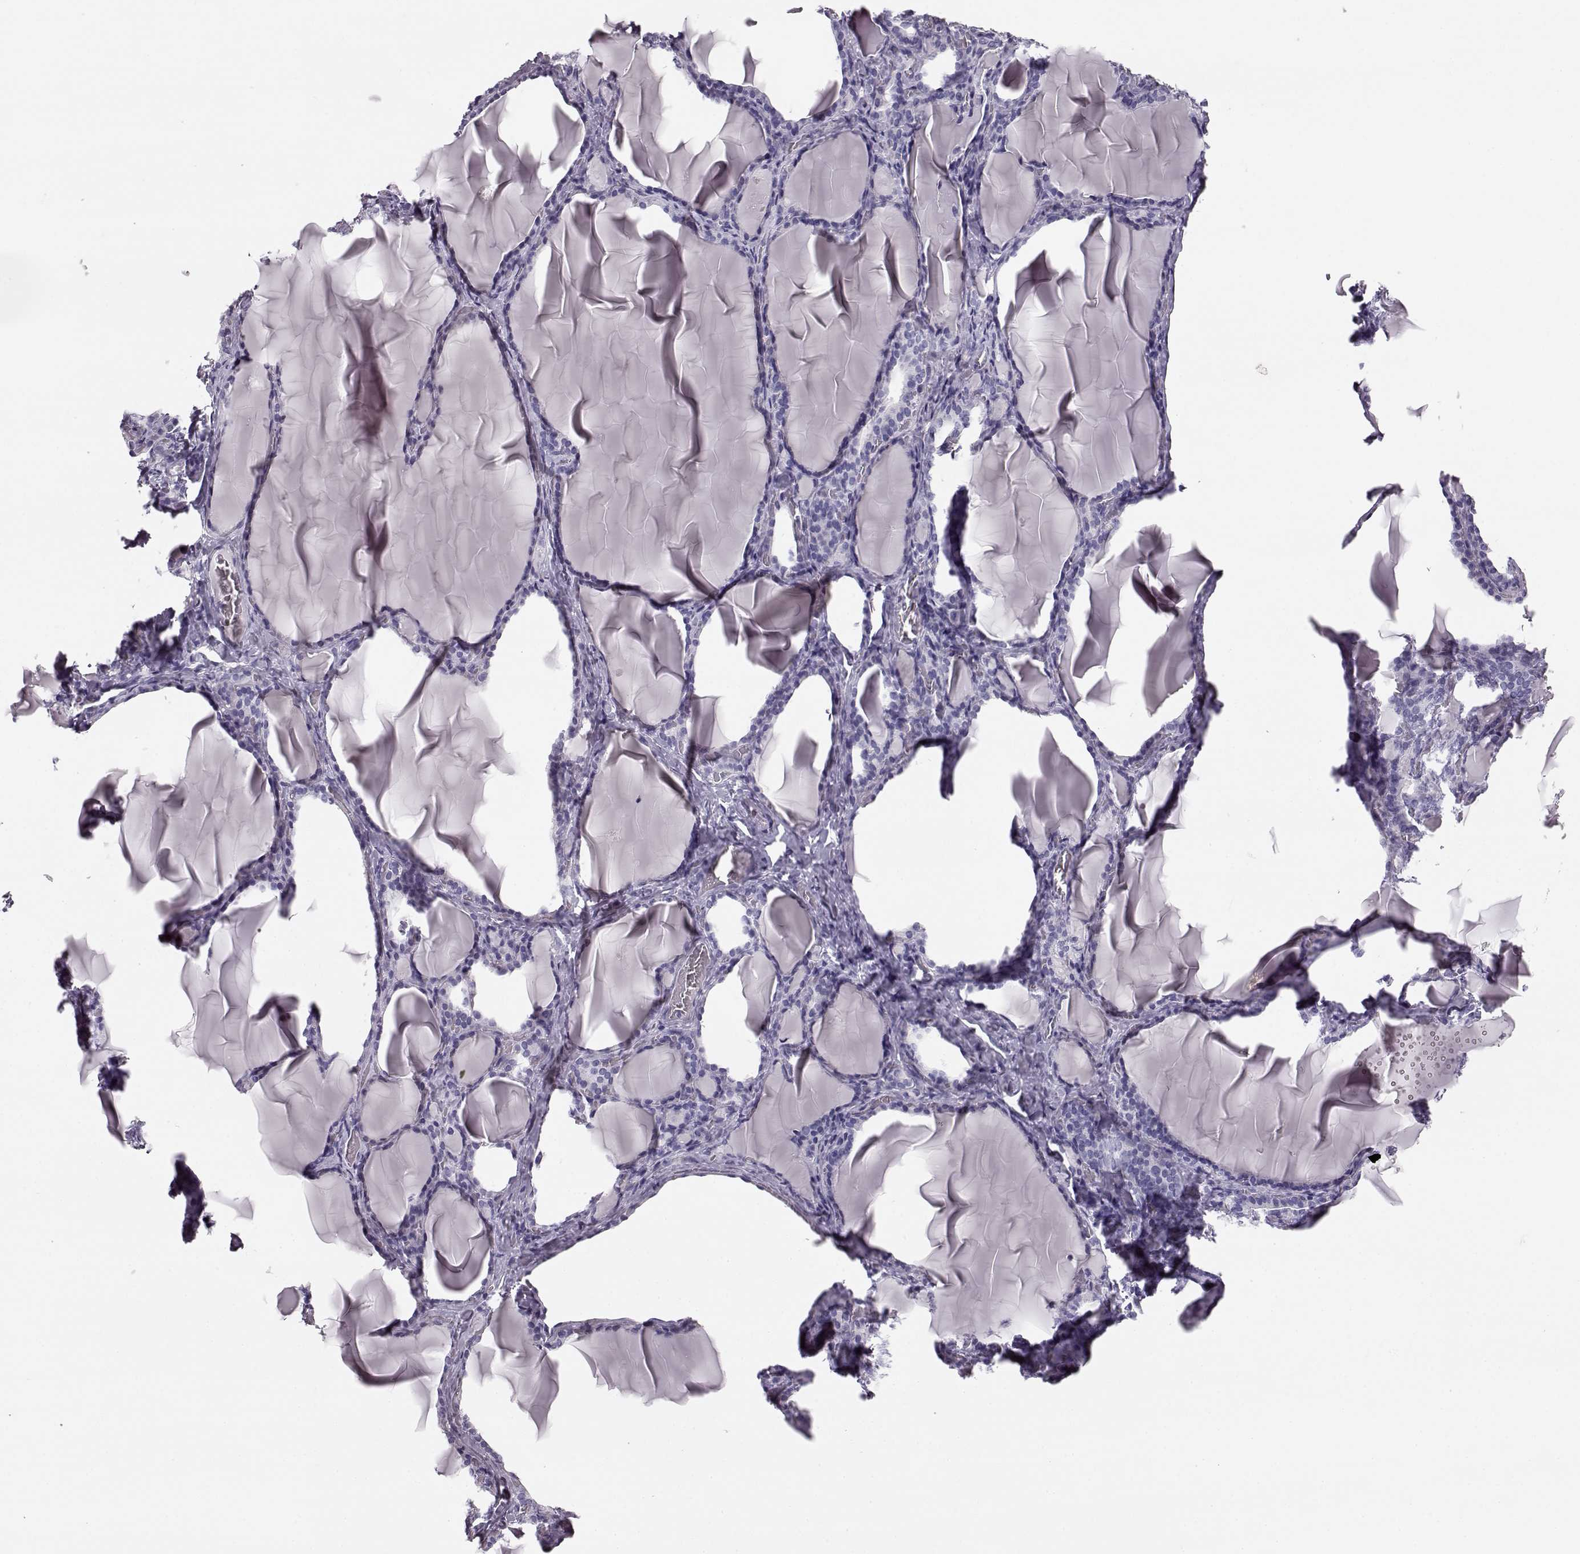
{"staining": {"intensity": "negative", "quantity": "none", "location": "none"}, "tissue": "thyroid gland", "cell_type": "Glandular cells", "image_type": "normal", "snomed": [{"axis": "morphology", "description": "Normal tissue, NOS"}, {"axis": "morphology", "description": "Hyperplasia, NOS"}, {"axis": "topography", "description": "Thyroid gland"}], "caption": "A high-resolution histopathology image shows immunohistochemistry staining of normal thyroid gland, which reveals no significant staining in glandular cells. (DAB immunohistochemistry (IHC) with hematoxylin counter stain).", "gene": "BFSP2", "patient": {"sex": "female", "age": 27}}